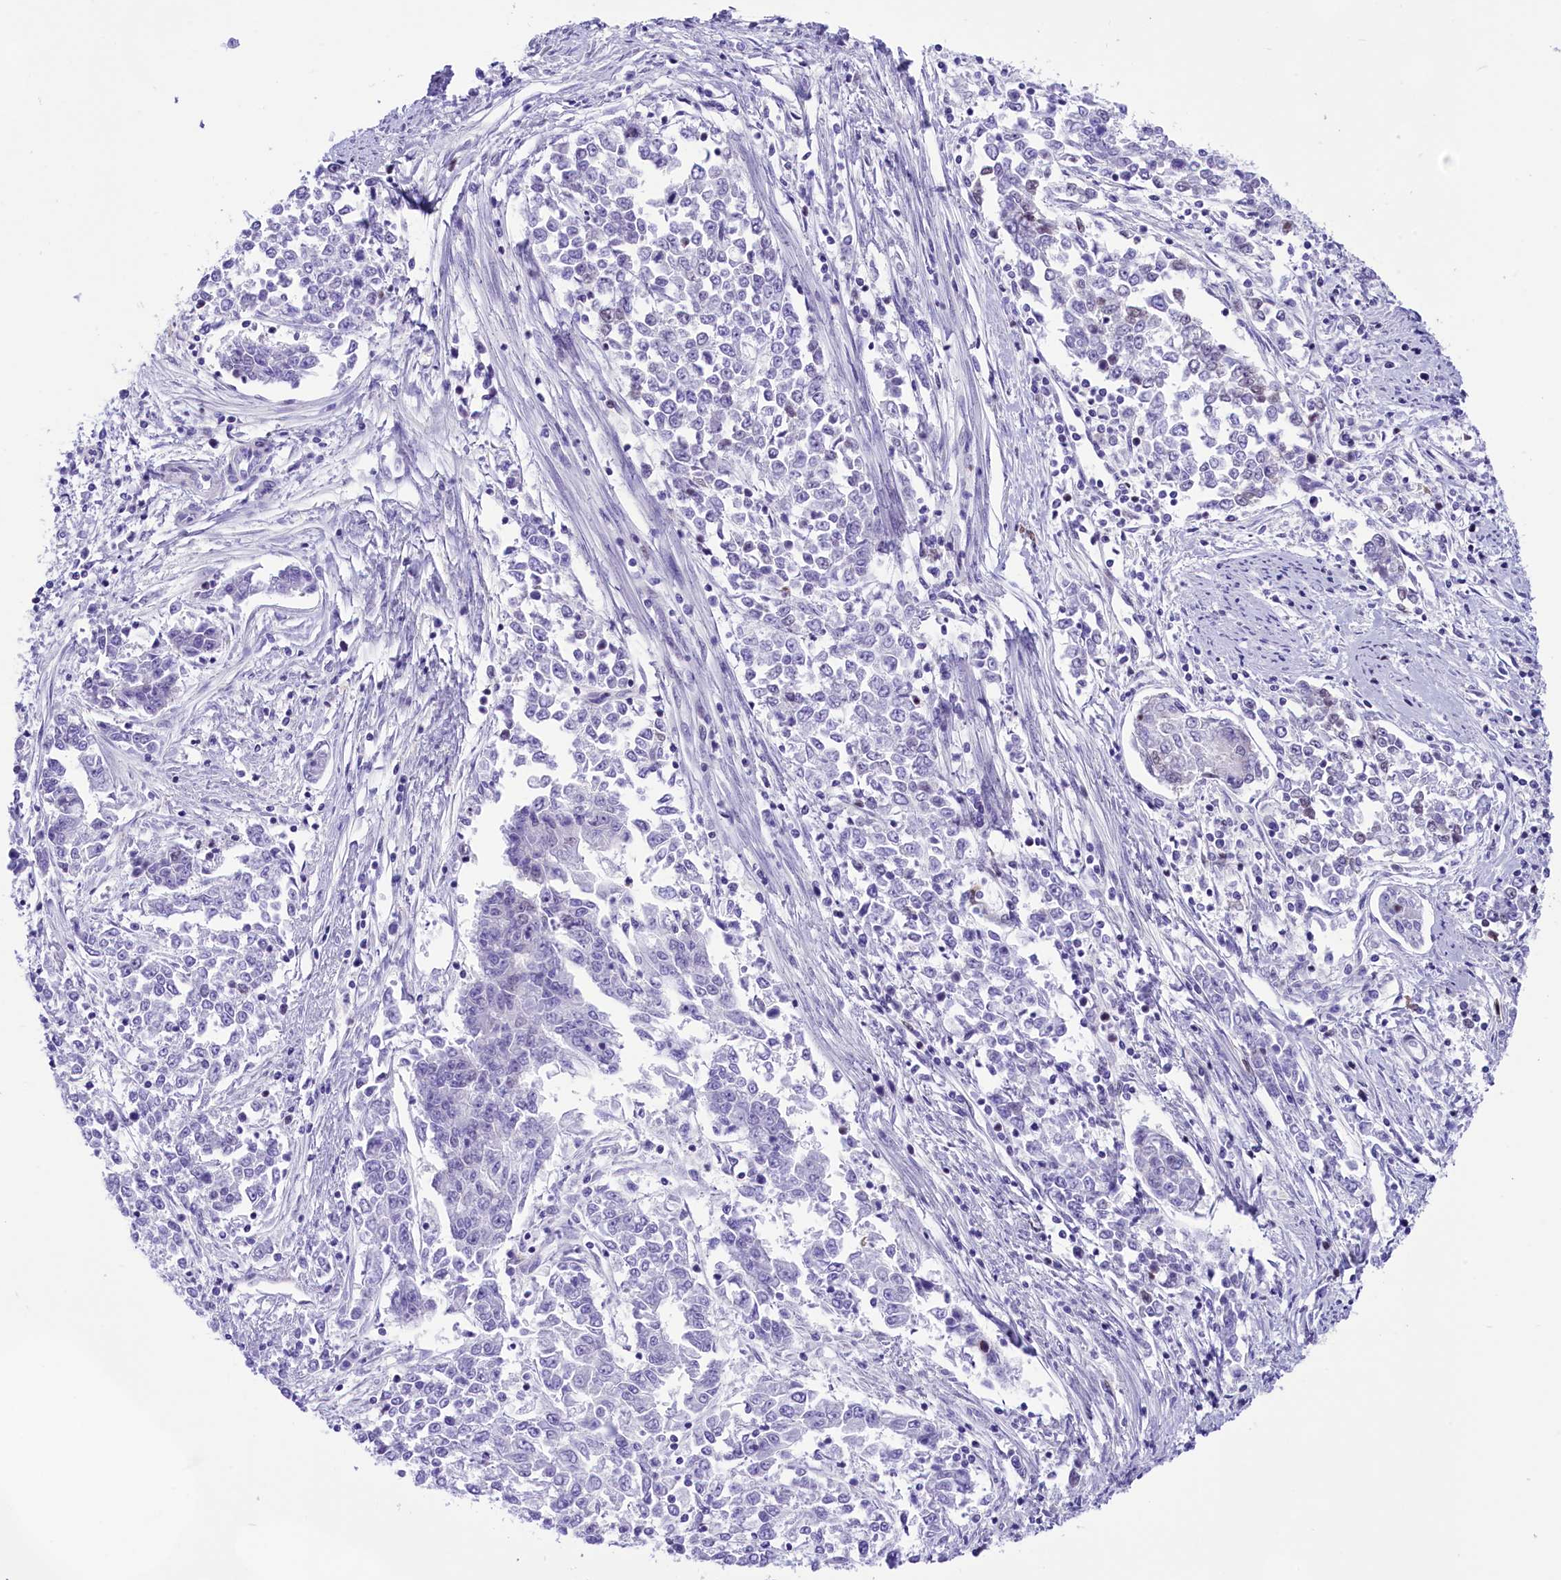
{"staining": {"intensity": "negative", "quantity": "none", "location": "none"}, "tissue": "endometrial cancer", "cell_type": "Tumor cells", "image_type": "cancer", "snomed": [{"axis": "morphology", "description": "Adenocarcinoma, NOS"}, {"axis": "topography", "description": "Endometrium"}], "caption": "DAB (3,3'-diaminobenzidine) immunohistochemical staining of human endometrial cancer displays no significant expression in tumor cells. (IHC, brightfield microscopy, high magnification).", "gene": "RPS6KB1", "patient": {"sex": "female", "age": 50}}